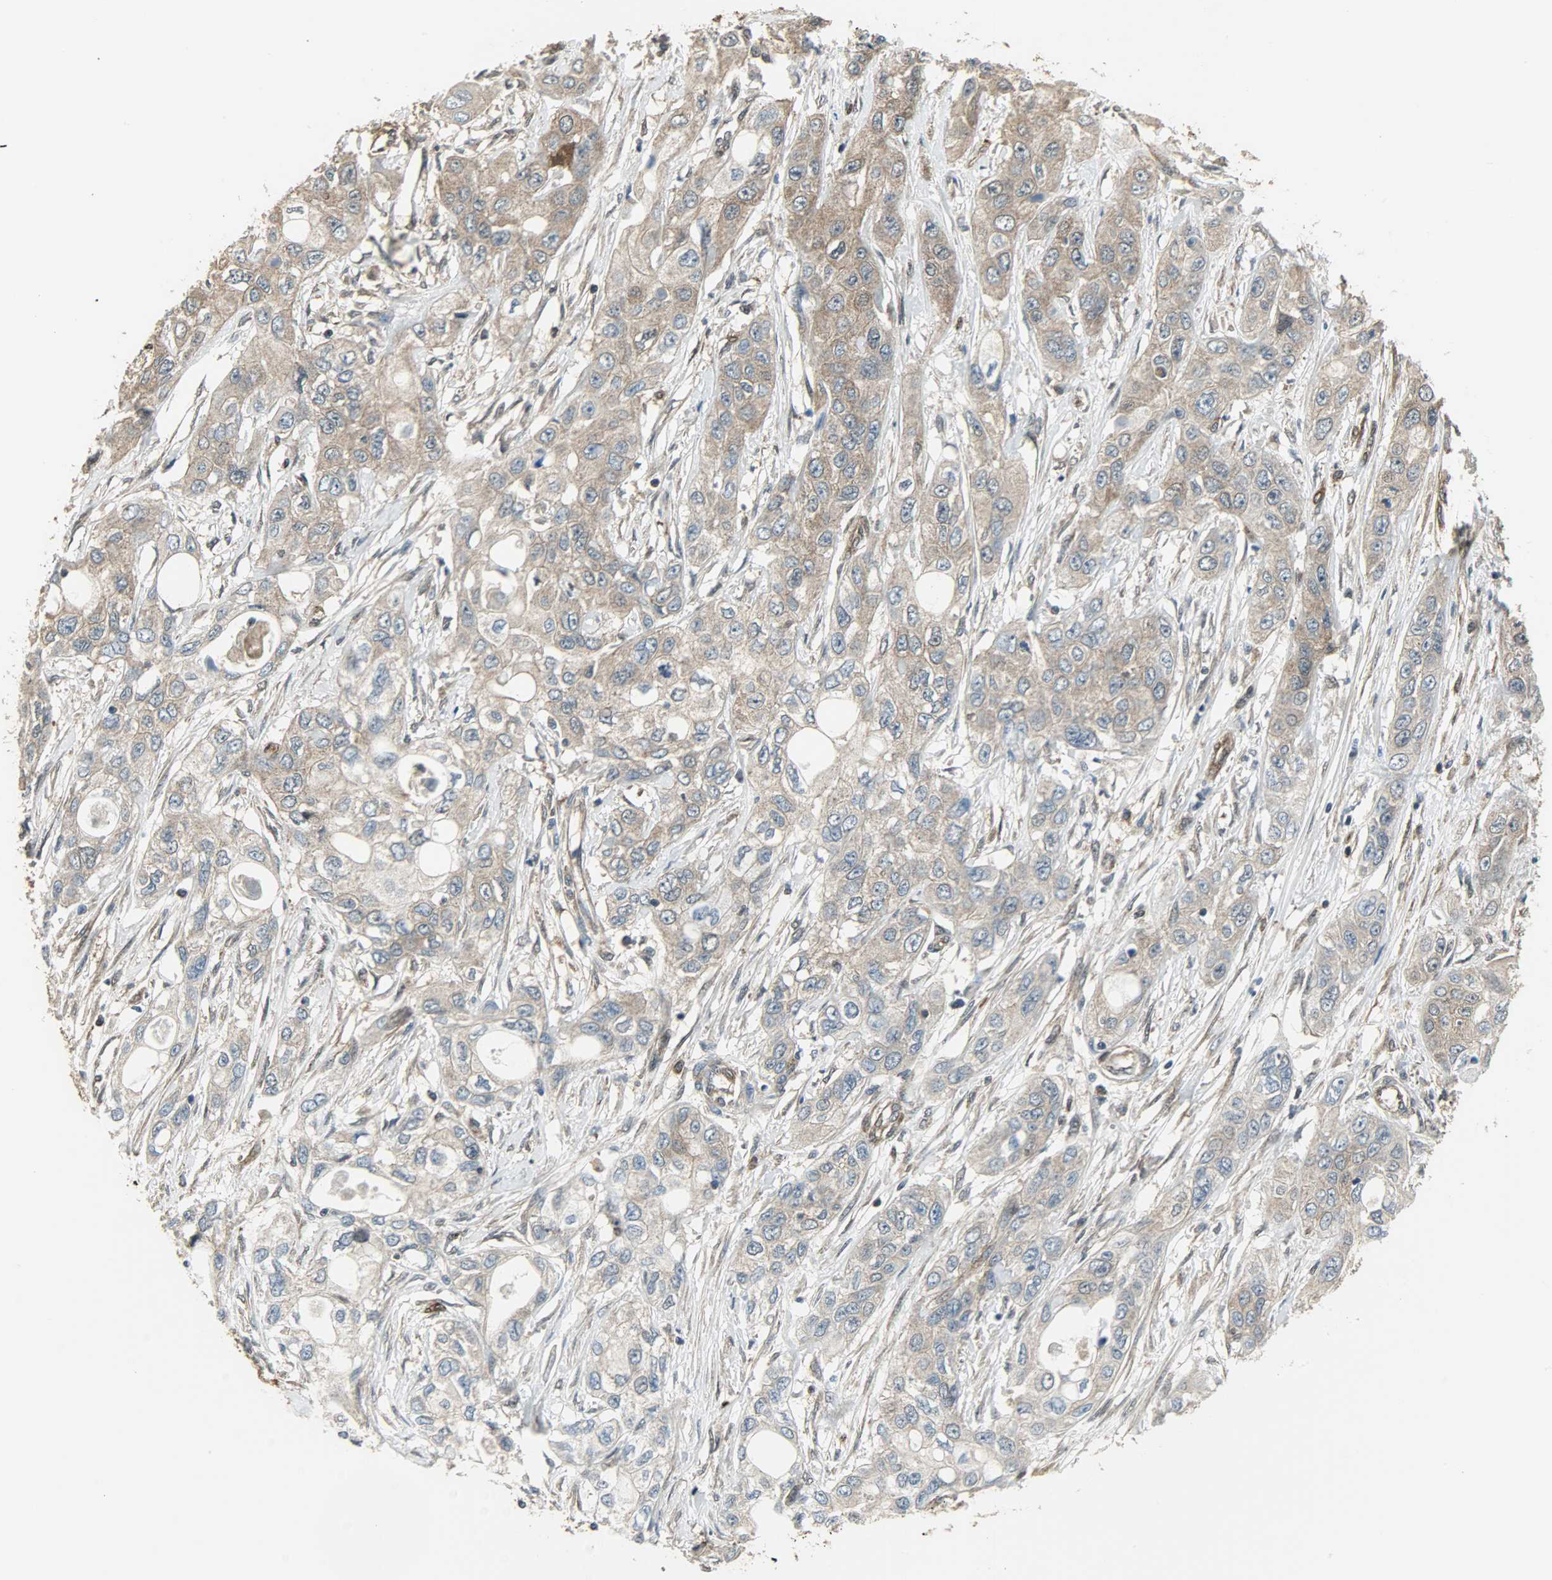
{"staining": {"intensity": "weak", "quantity": ">75%", "location": "cytoplasmic/membranous"}, "tissue": "pancreatic cancer", "cell_type": "Tumor cells", "image_type": "cancer", "snomed": [{"axis": "morphology", "description": "Adenocarcinoma, NOS"}, {"axis": "topography", "description": "Pancreas"}], "caption": "Approximately >75% of tumor cells in pancreatic cancer (adenocarcinoma) demonstrate weak cytoplasmic/membranous protein positivity as visualized by brown immunohistochemical staining.", "gene": "LDHB", "patient": {"sex": "female", "age": 70}}